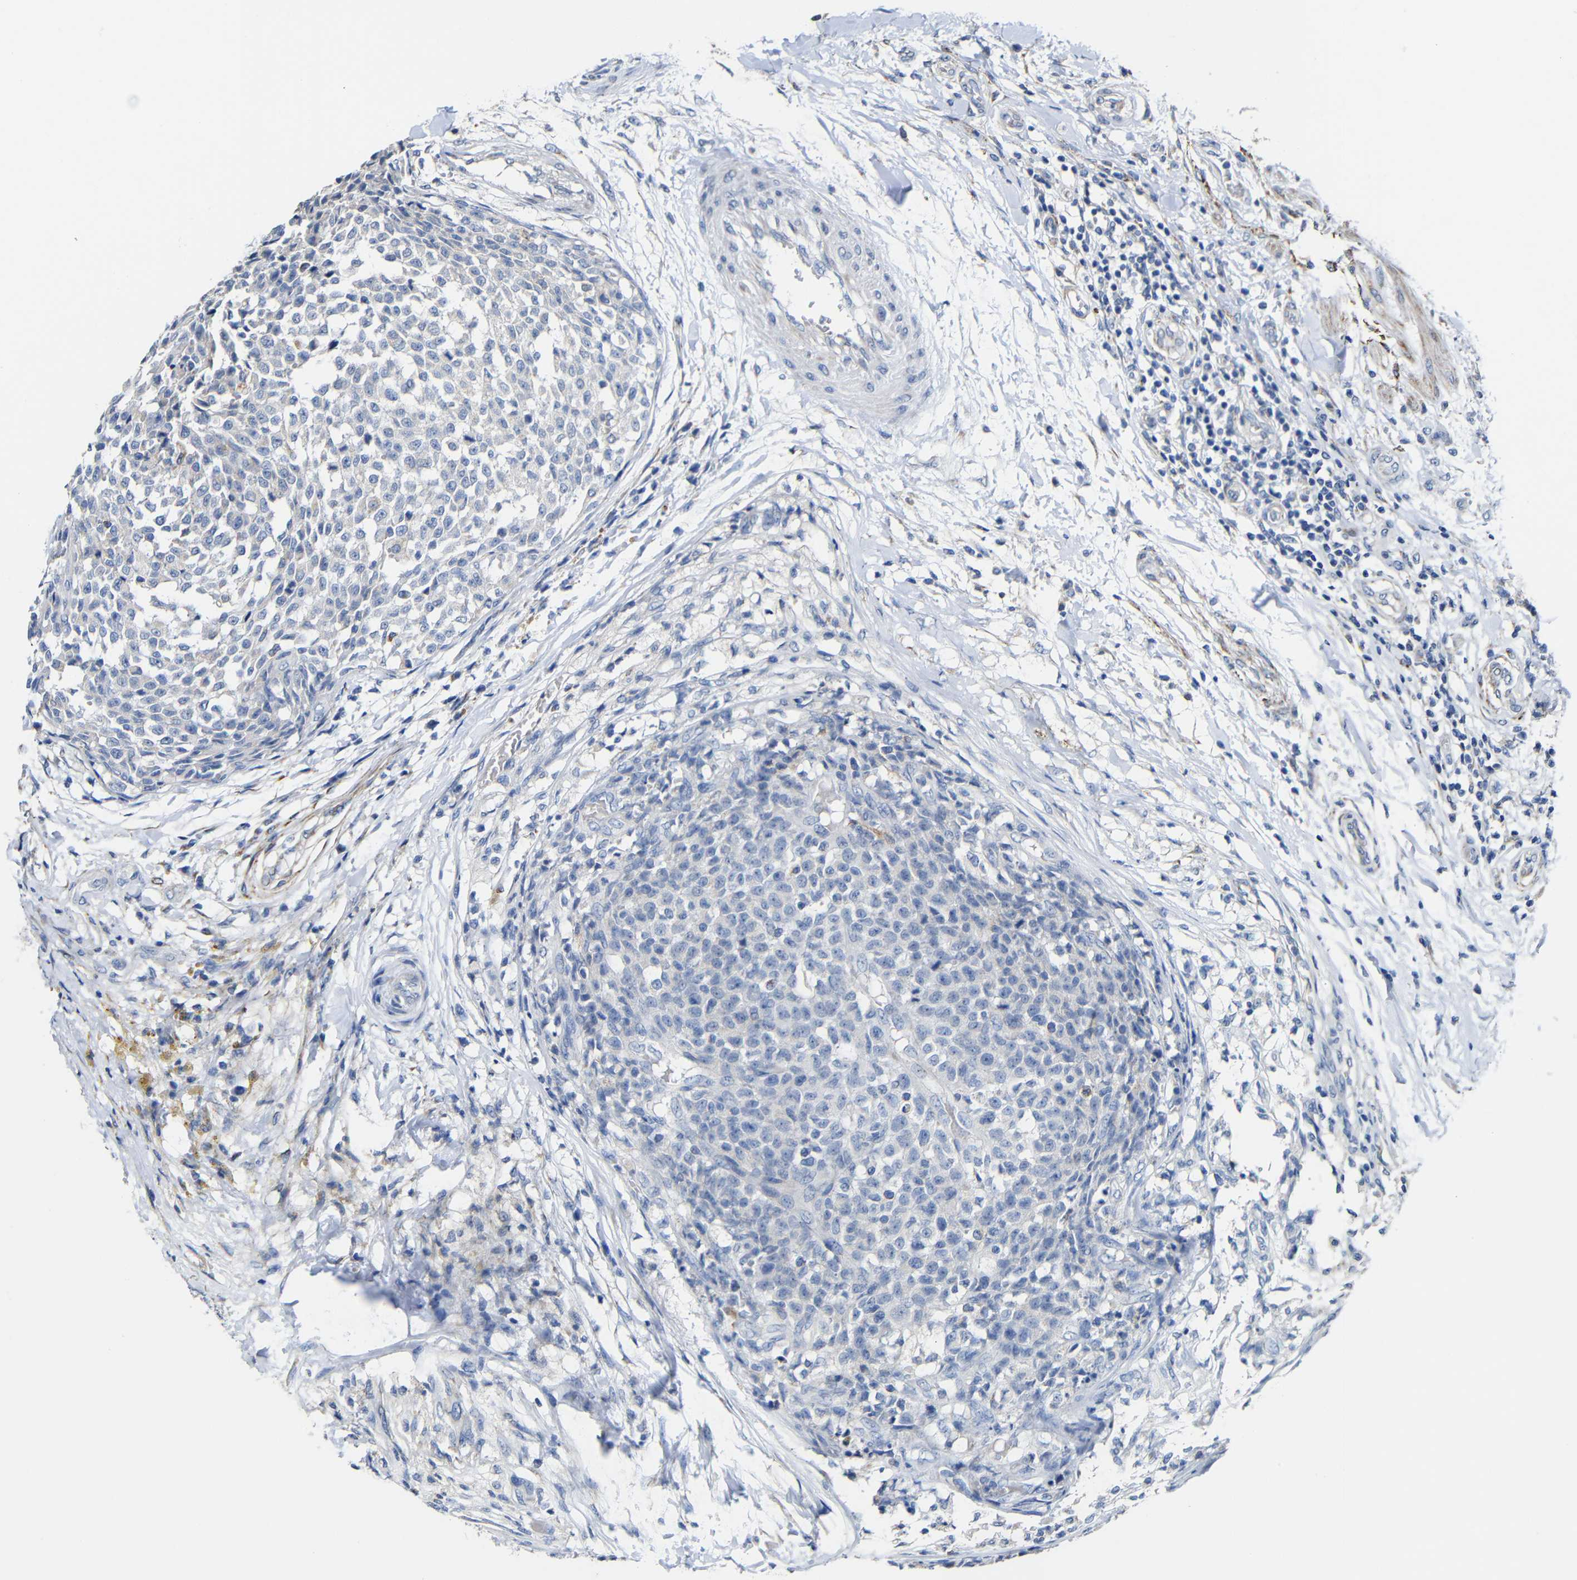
{"staining": {"intensity": "negative", "quantity": "none", "location": "none"}, "tissue": "testis cancer", "cell_type": "Tumor cells", "image_type": "cancer", "snomed": [{"axis": "morphology", "description": "Seminoma, NOS"}, {"axis": "topography", "description": "Testis"}], "caption": "Image shows no protein staining in tumor cells of testis cancer tissue. The staining is performed using DAB (3,3'-diaminobenzidine) brown chromogen with nuclei counter-stained in using hematoxylin.", "gene": "MAOA", "patient": {"sex": "male", "age": 59}}